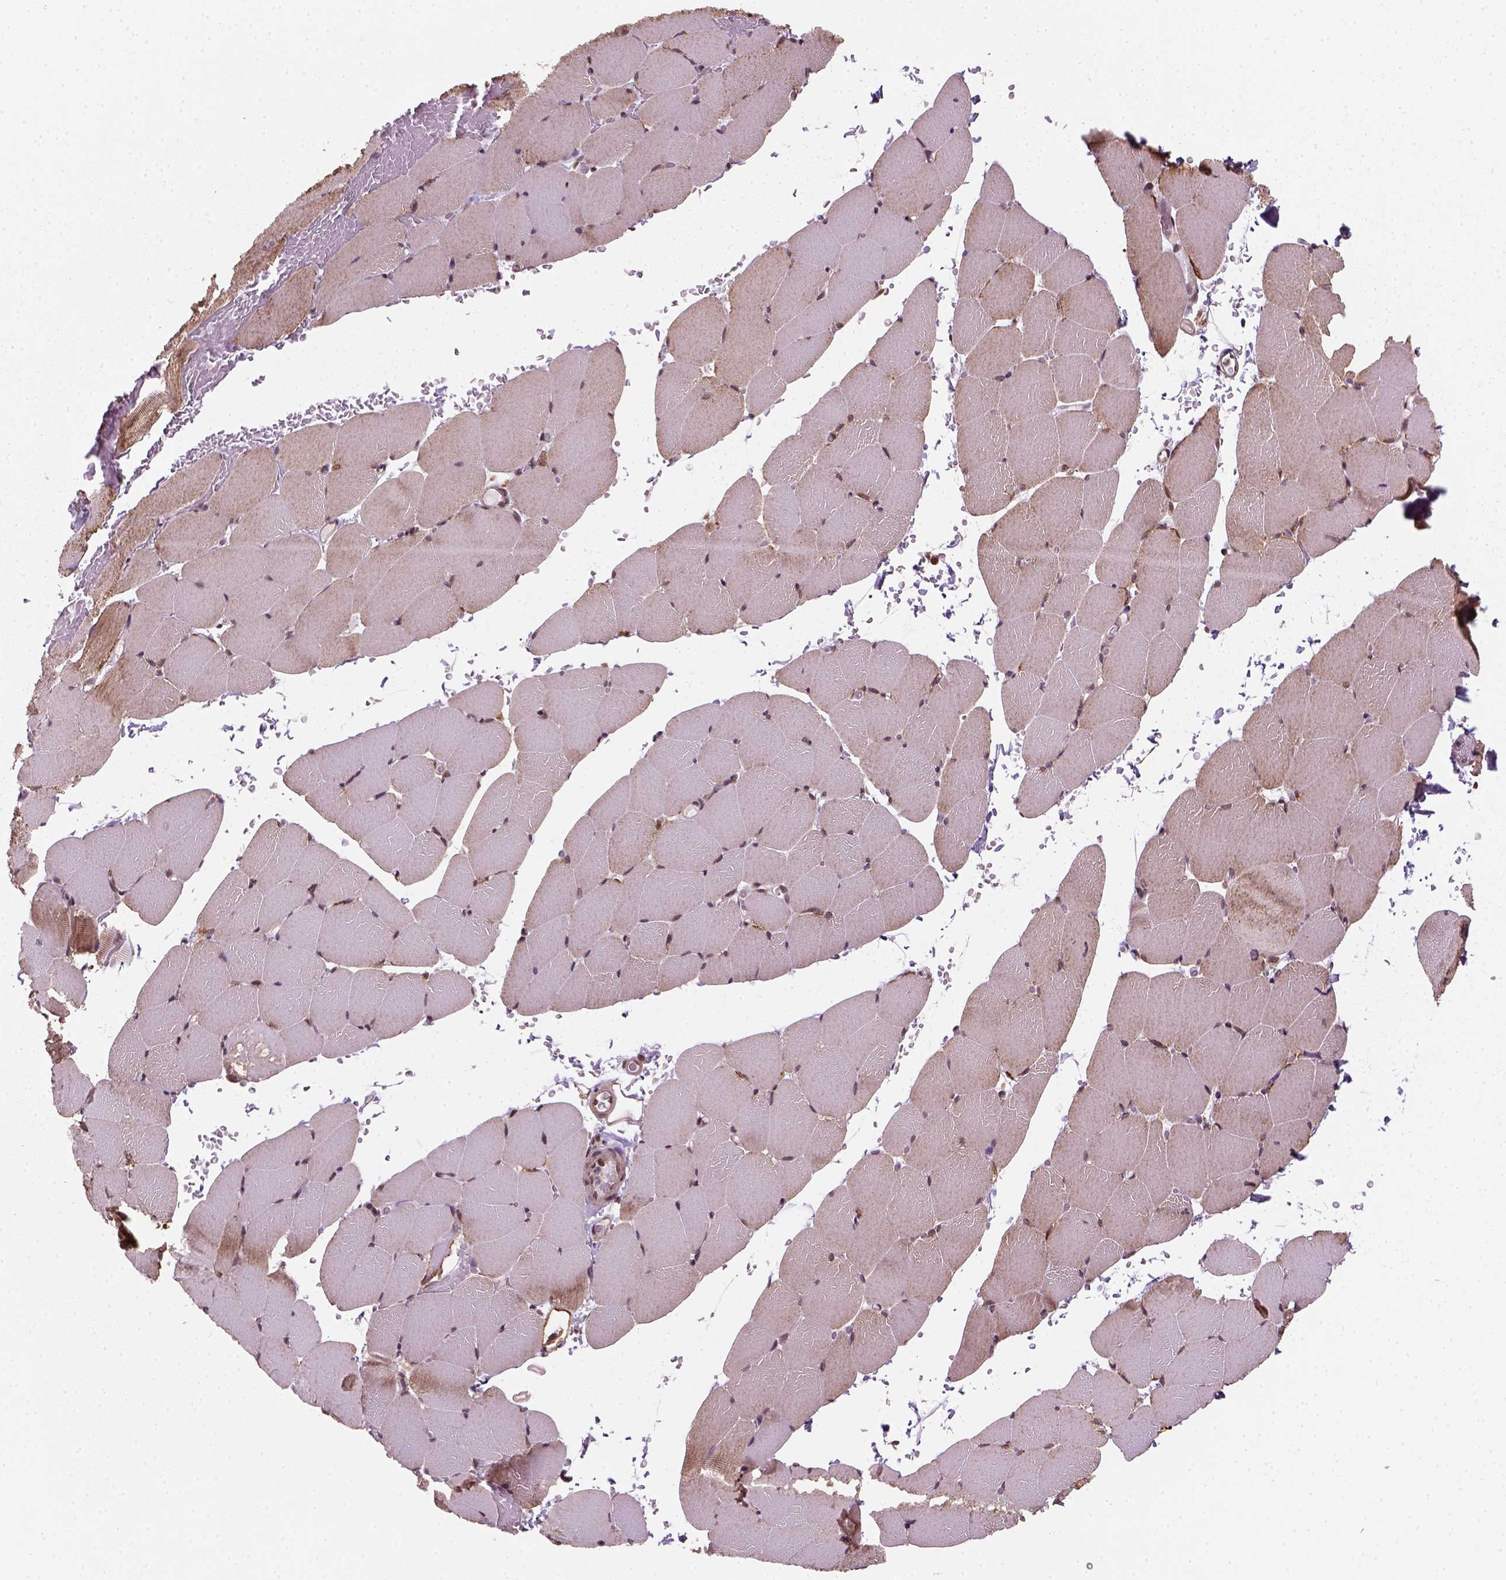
{"staining": {"intensity": "moderate", "quantity": "<25%", "location": "nuclear"}, "tissue": "skeletal muscle", "cell_type": "Myocytes", "image_type": "normal", "snomed": [{"axis": "morphology", "description": "Normal tissue, NOS"}, {"axis": "topography", "description": "Skeletal muscle"}], "caption": "Skeletal muscle stained with DAB (3,3'-diaminobenzidine) immunohistochemistry (IHC) demonstrates low levels of moderate nuclear positivity in approximately <25% of myocytes. The staining is performed using DAB (3,3'-diaminobenzidine) brown chromogen to label protein expression. The nuclei are counter-stained blue using hematoxylin.", "gene": "NUDT9", "patient": {"sex": "female", "age": 37}}